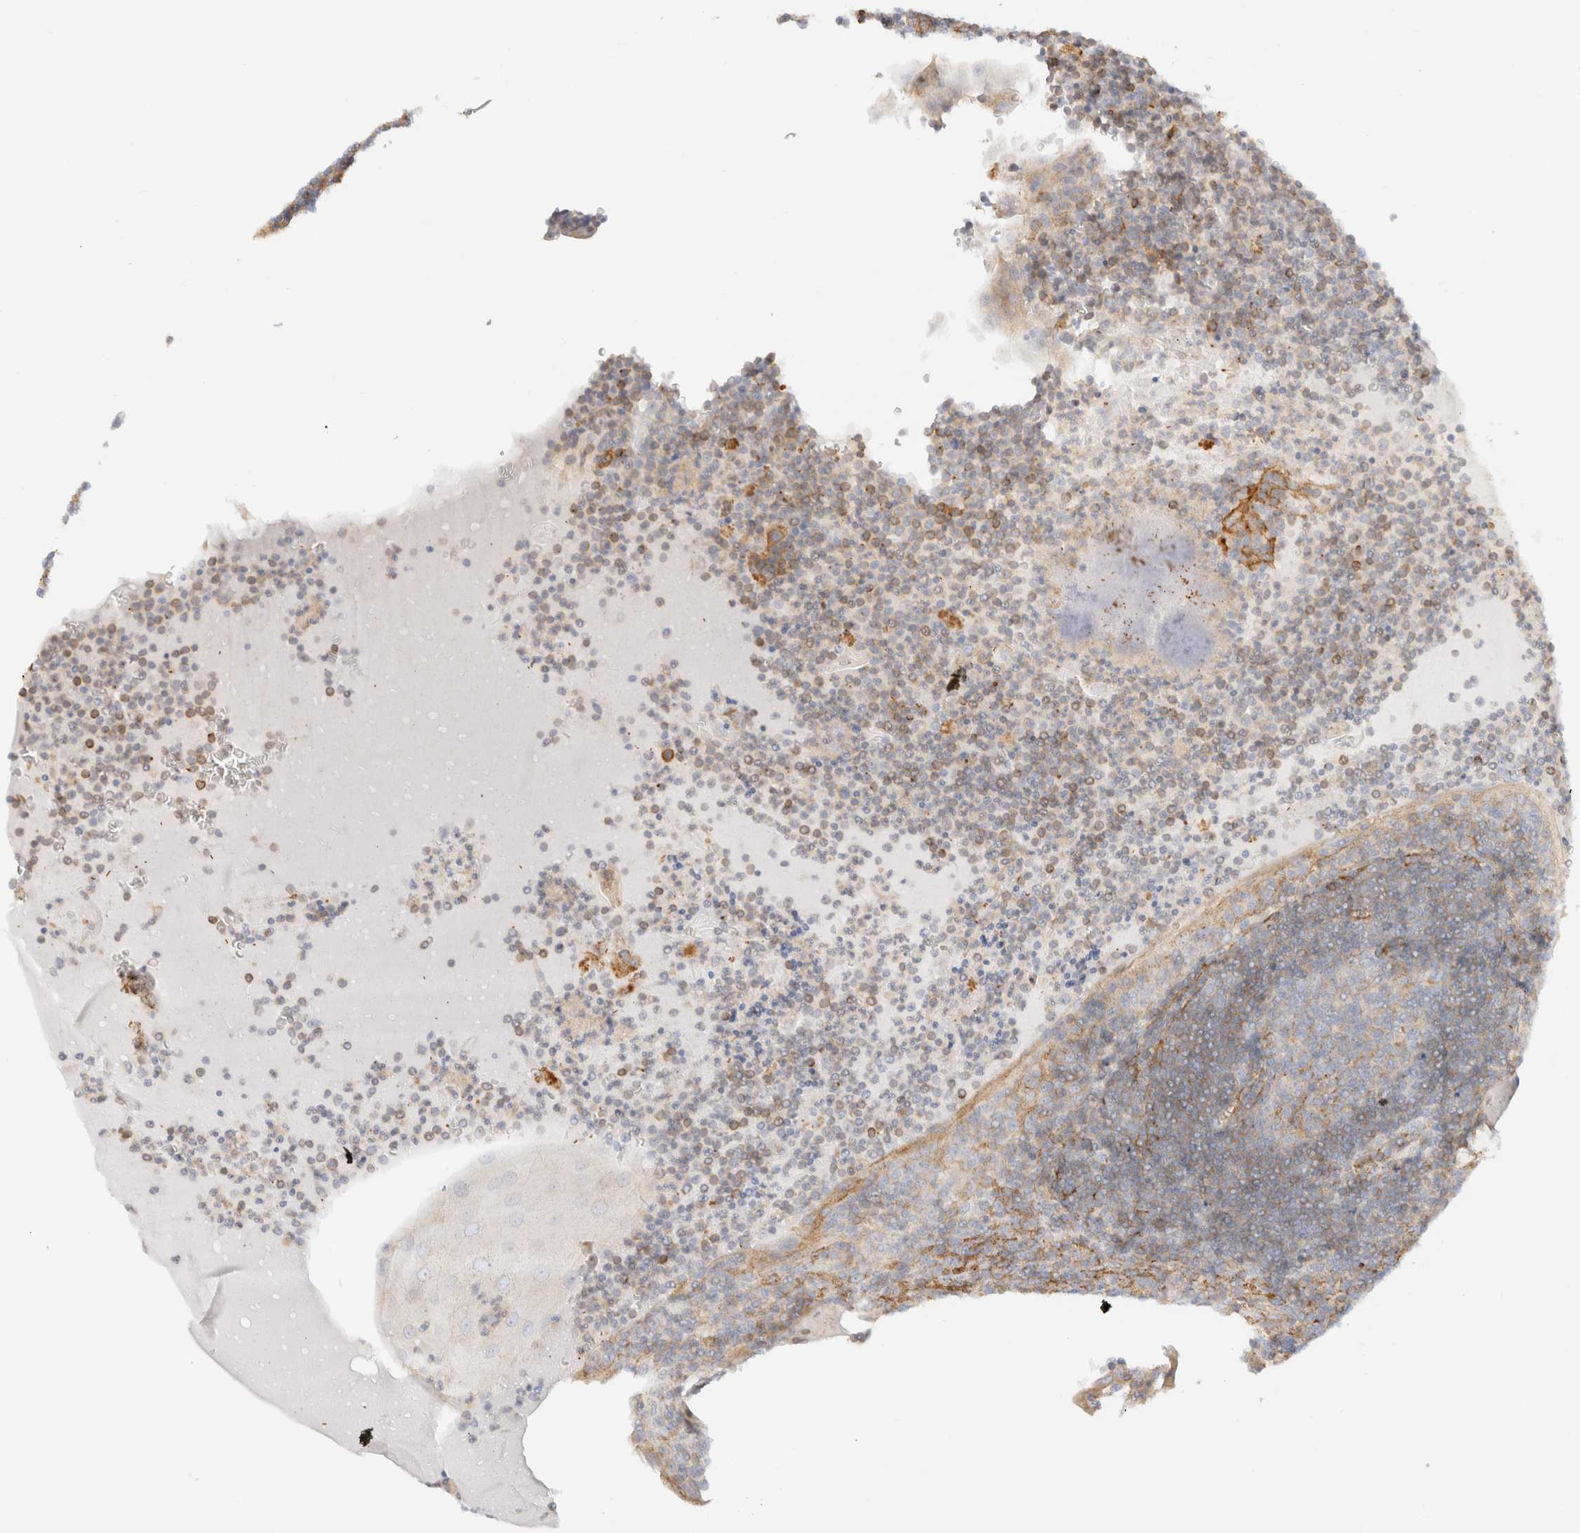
{"staining": {"intensity": "weak", "quantity": "25%-75%", "location": "cytoplasmic/membranous"}, "tissue": "tonsil", "cell_type": "Germinal center cells", "image_type": "normal", "snomed": [{"axis": "morphology", "description": "Normal tissue, NOS"}, {"axis": "topography", "description": "Tonsil"}], "caption": "There is low levels of weak cytoplasmic/membranous staining in germinal center cells of benign tonsil, as demonstrated by immunohistochemical staining (brown color).", "gene": "CYB5R4", "patient": {"sex": "male", "age": 37}}